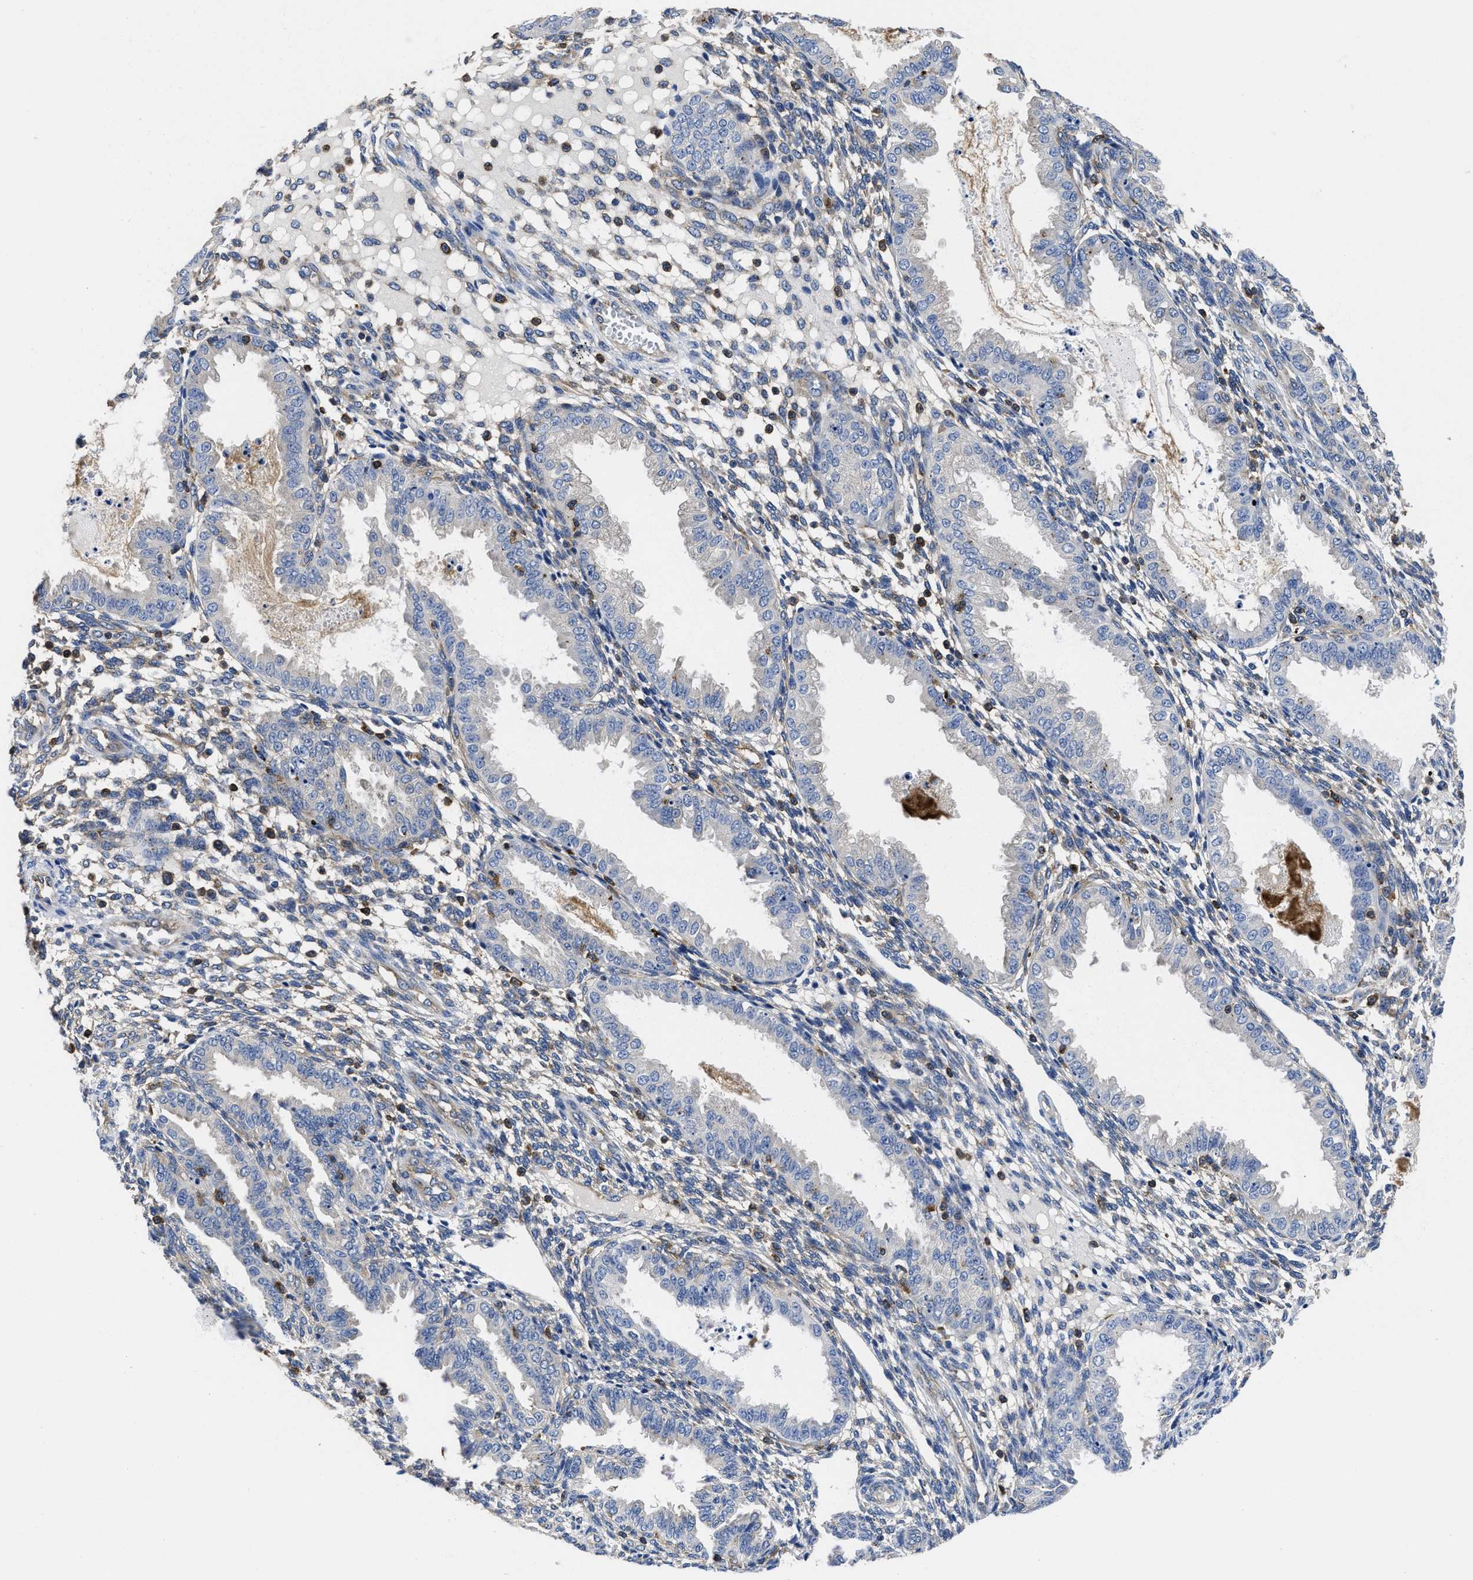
{"staining": {"intensity": "weak", "quantity": "<25%", "location": "cytoplasmic/membranous"}, "tissue": "endometrium", "cell_type": "Cells in endometrial stroma", "image_type": "normal", "snomed": [{"axis": "morphology", "description": "Normal tissue, NOS"}, {"axis": "topography", "description": "Endometrium"}], "caption": "Immunohistochemistry of benign endometrium shows no positivity in cells in endometrial stroma.", "gene": "YARS1", "patient": {"sex": "female", "age": 33}}